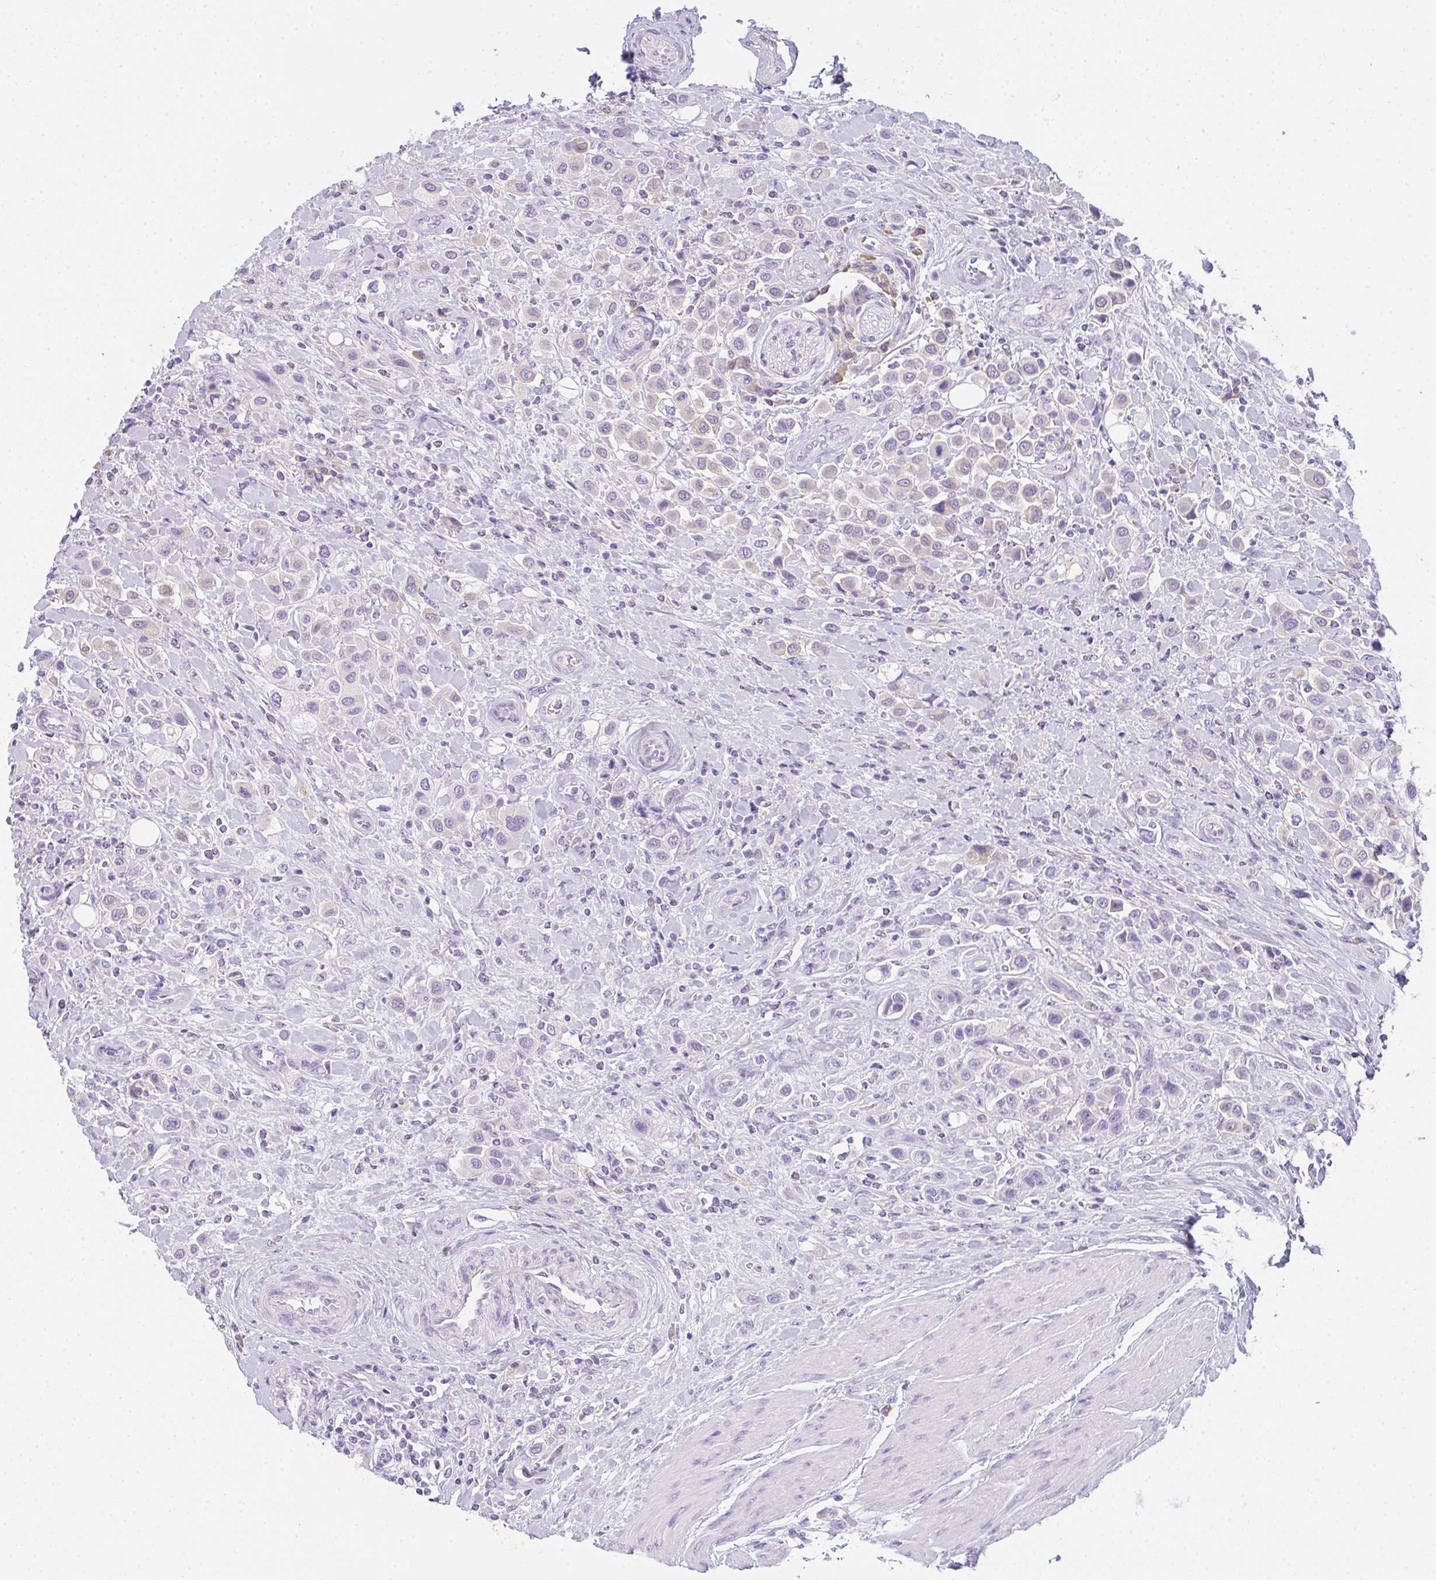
{"staining": {"intensity": "negative", "quantity": "none", "location": "none"}, "tissue": "urothelial cancer", "cell_type": "Tumor cells", "image_type": "cancer", "snomed": [{"axis": "morphology", "description": "Urothelial carcinoma, High grade"}, {"axis": "topography", "description": "Urinary bladder"}], "caption": "An IHC histopathology image of urothelial cancer is shown. There is no staining in tumor cells of urothelial cancer.", "gene": "COX7B", "patient": {"sex": "male", "age": 50}}